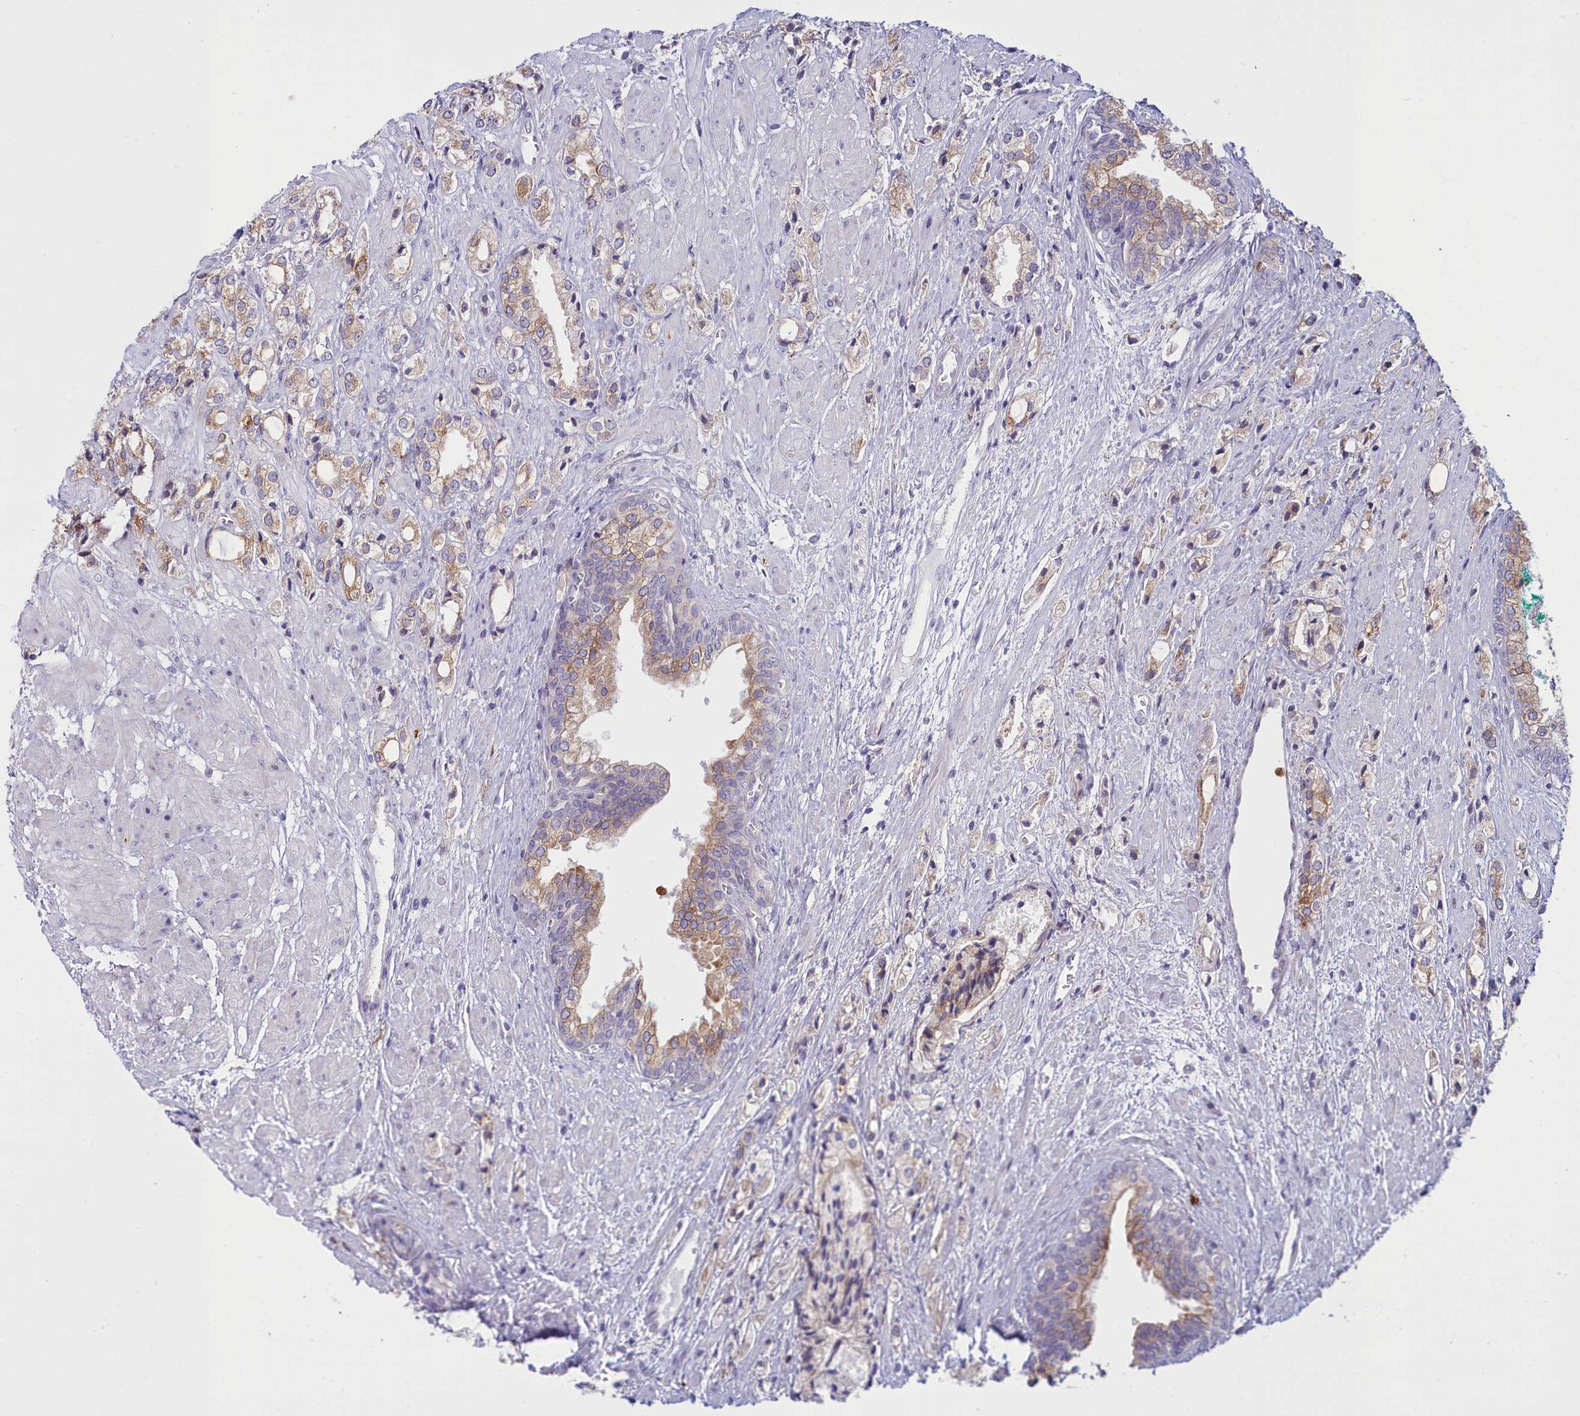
{"staining": {"intensity": "moderate", "quantity": "25%-75%", "location": "cytoplasmic/membranous"}, "tissue": "prostate cancer", "cell_type": "Tumor cells", "image_type": "cancer", "snomed": [{"axis": "morphology", "description": "Adenocarcinoma, High grade"}, {"axis": "topography", "description": "Prostate"}], "caption": "A histopathology image showing moderate cytoplasmic/membranous positivity in approximately 25%-75% of tumor cells in prostate cancer (high-grade adenocarcinoma), as visualized by brown immunohistochemical staining.", "gene": "HM13", "patient": {"sex": "male", "age": 50}}